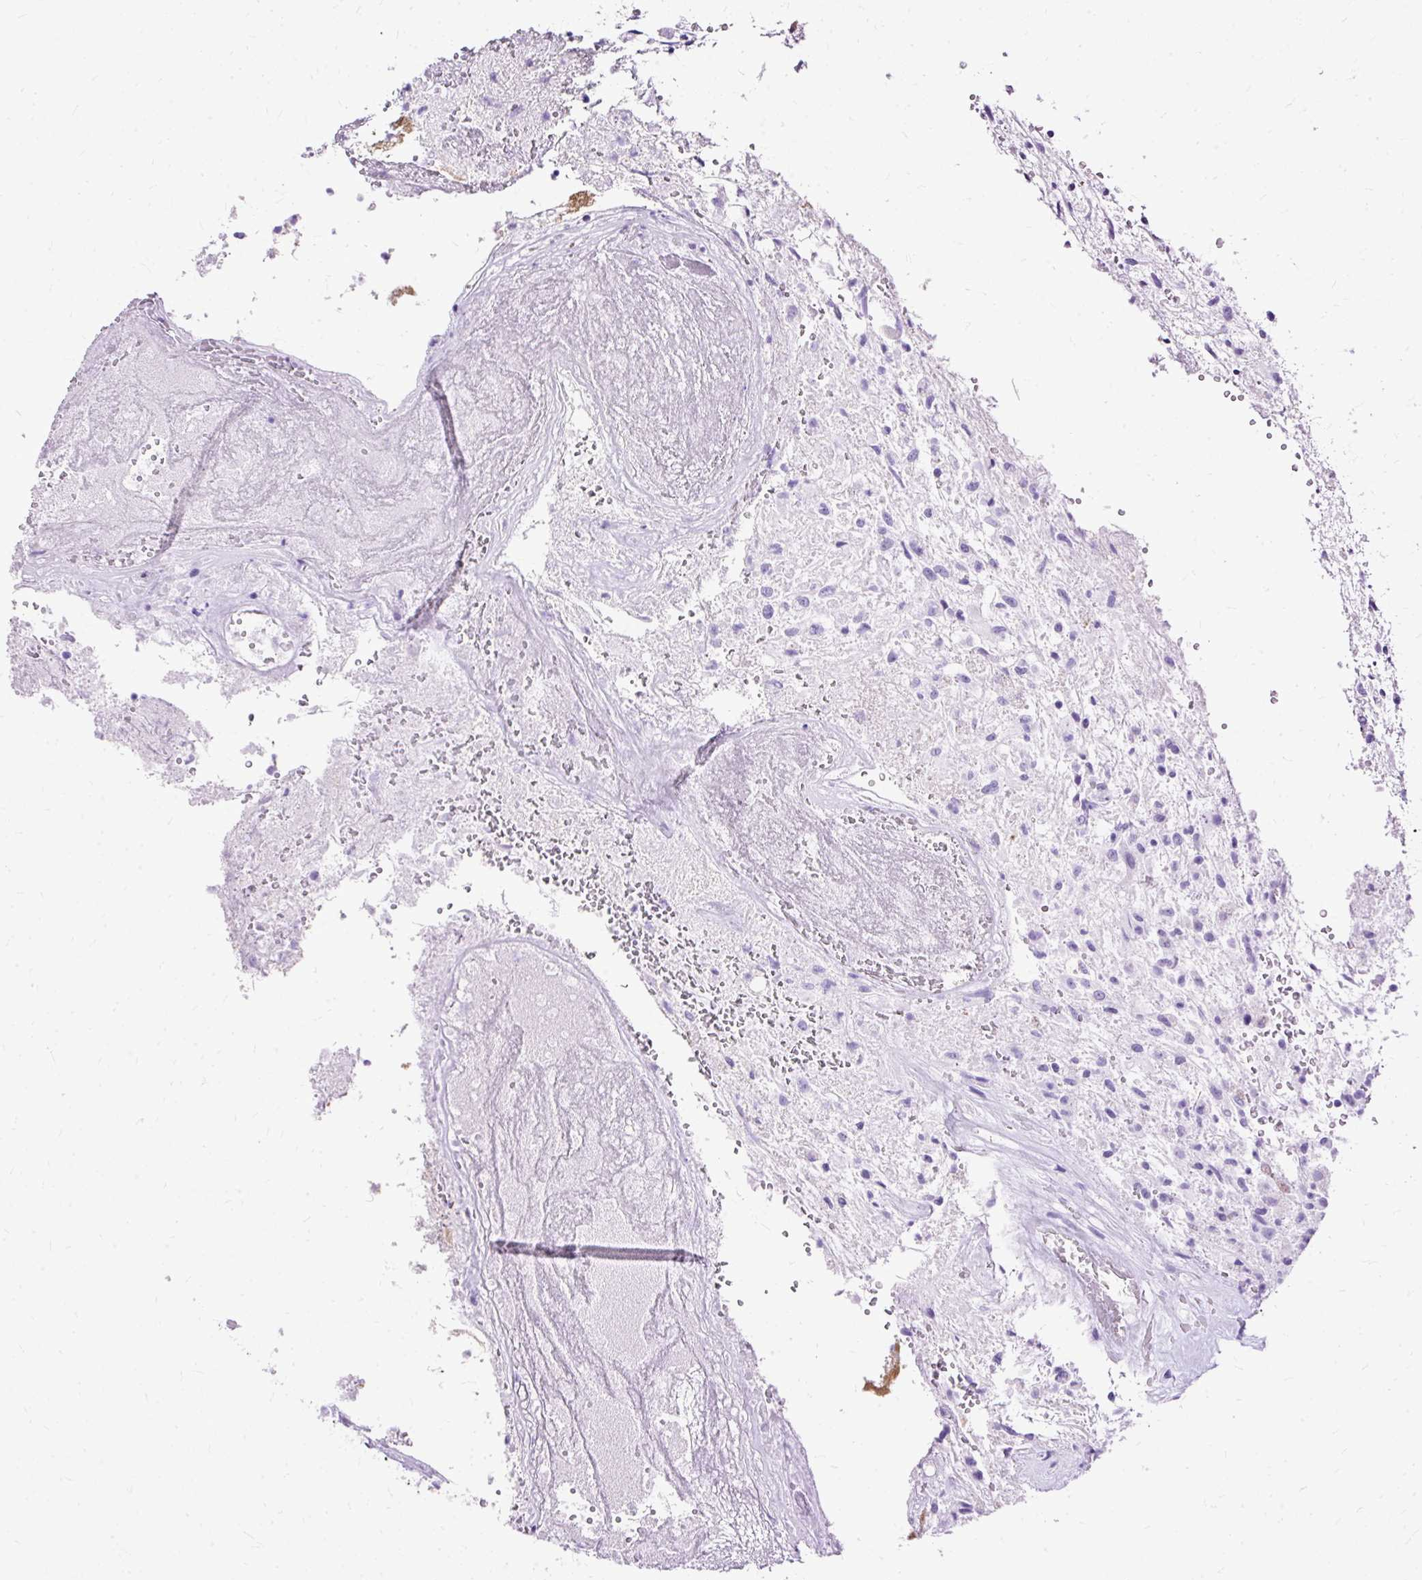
{"staining": {"intensity": "negative", "quantity": "none", "location": "none"}, "tissue": "glioma", "cell_type": "Tumor cells", "image_type": "cancer", "snomed": [{"axis": "morphology", "description": "Glioma, malignant, High grade"}, {"axis": "topography", "description": "Brain"}], "caption": "This is an immunohistochemistry micrograph of malignant glioma (high-grade). There is no expression in tumor cells.", "gene": "SLC8A2", "patient": {"sex": "male", "age": 56}}